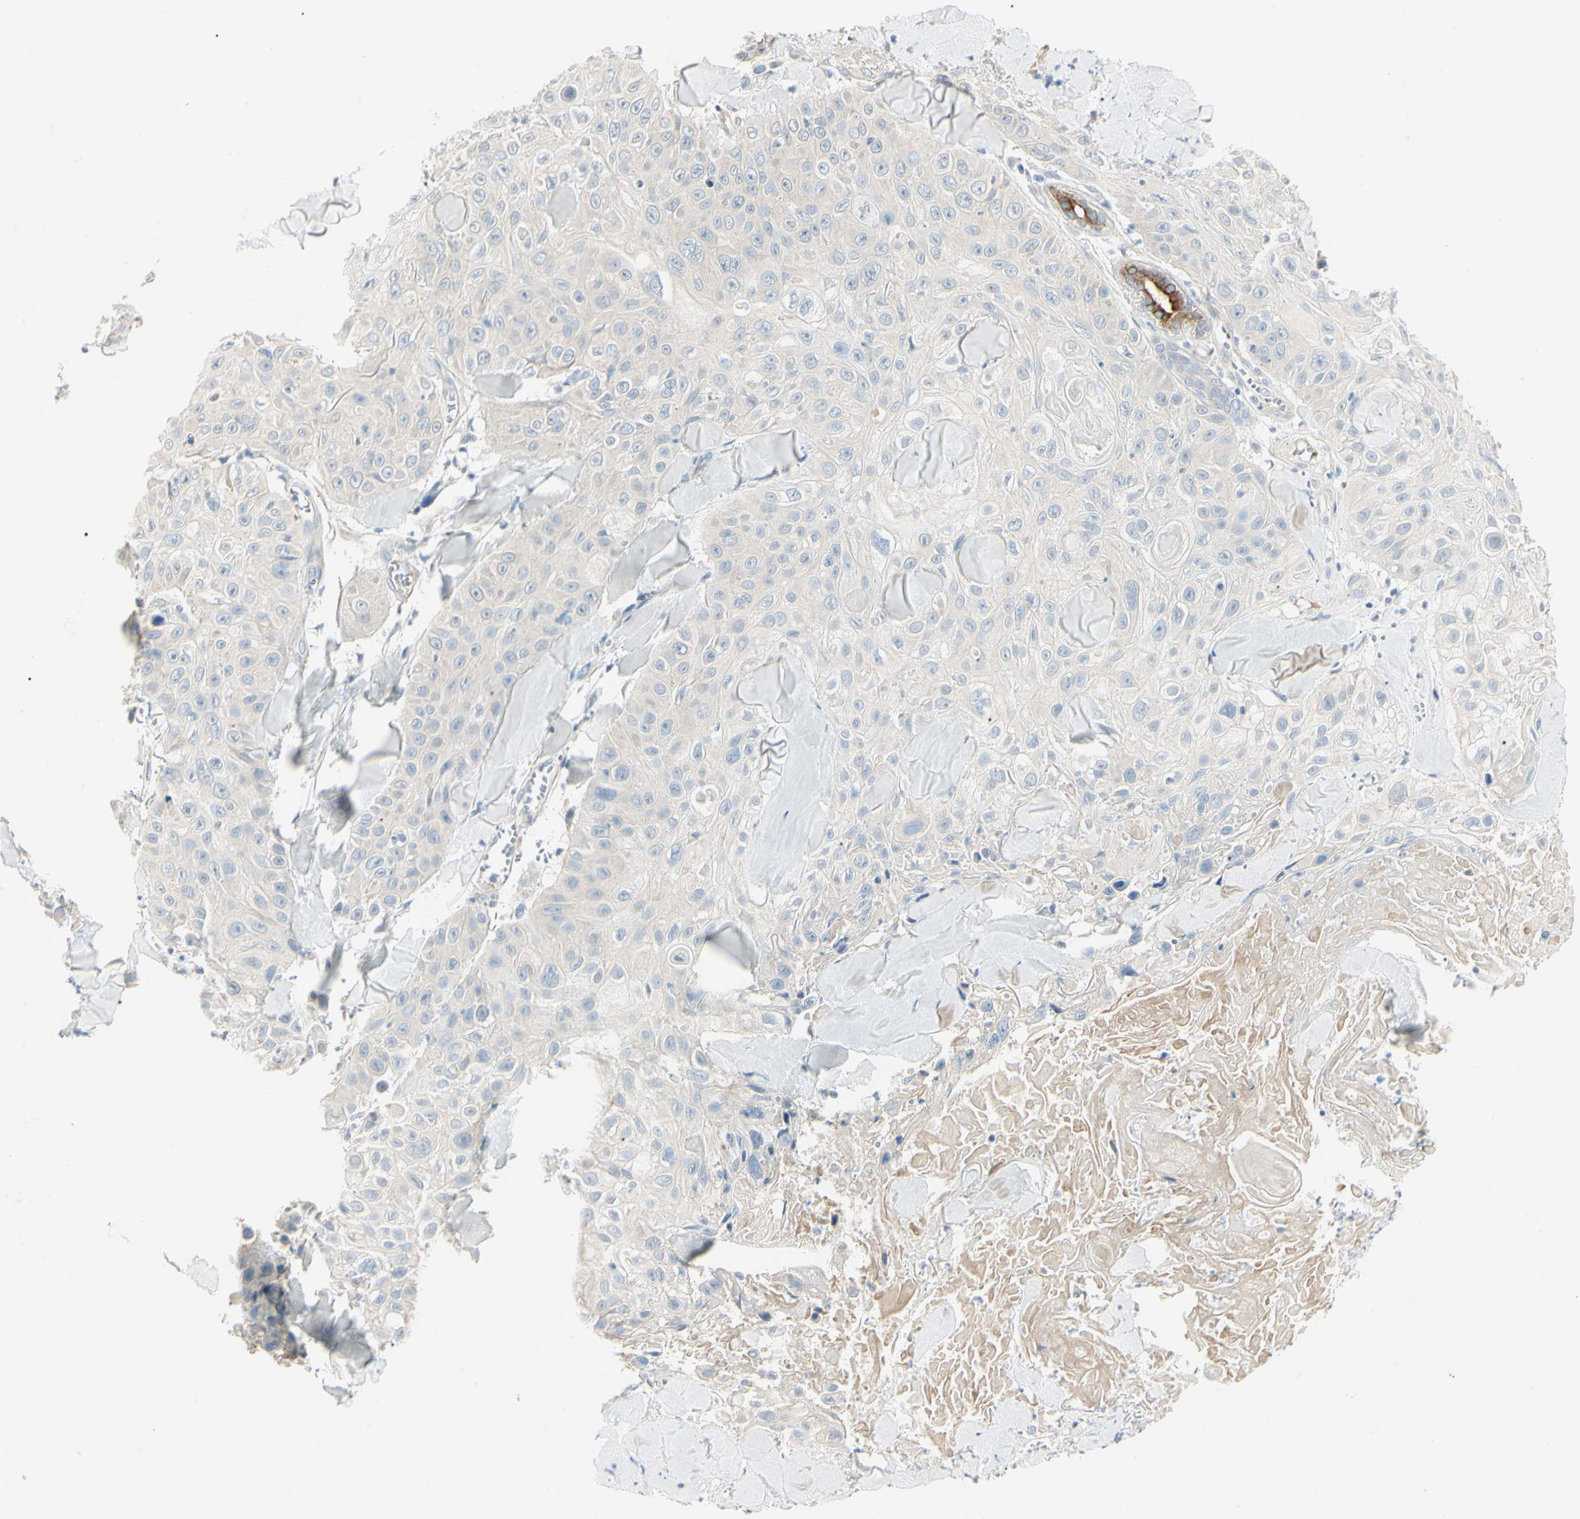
{"staining": {"intensity": "negative", "quantity": "none", "location": "none"}, "tissue": "skin cancer", "cell_type": "Tumor cells", "image_type": "cancer", "snomed": [{"axis": "morphology", "description": "Squamous cell carcinoma, NOS"}, {"axis": "topography", "description": "Skin"}], "caption": "Human skin squamous cell carcinoma stained for a protein using immunohistochemistry (IHC) displays no staining in tumor cells.", "gene": "DUSP12", "patient": {"sex": "male", "age": 86}}